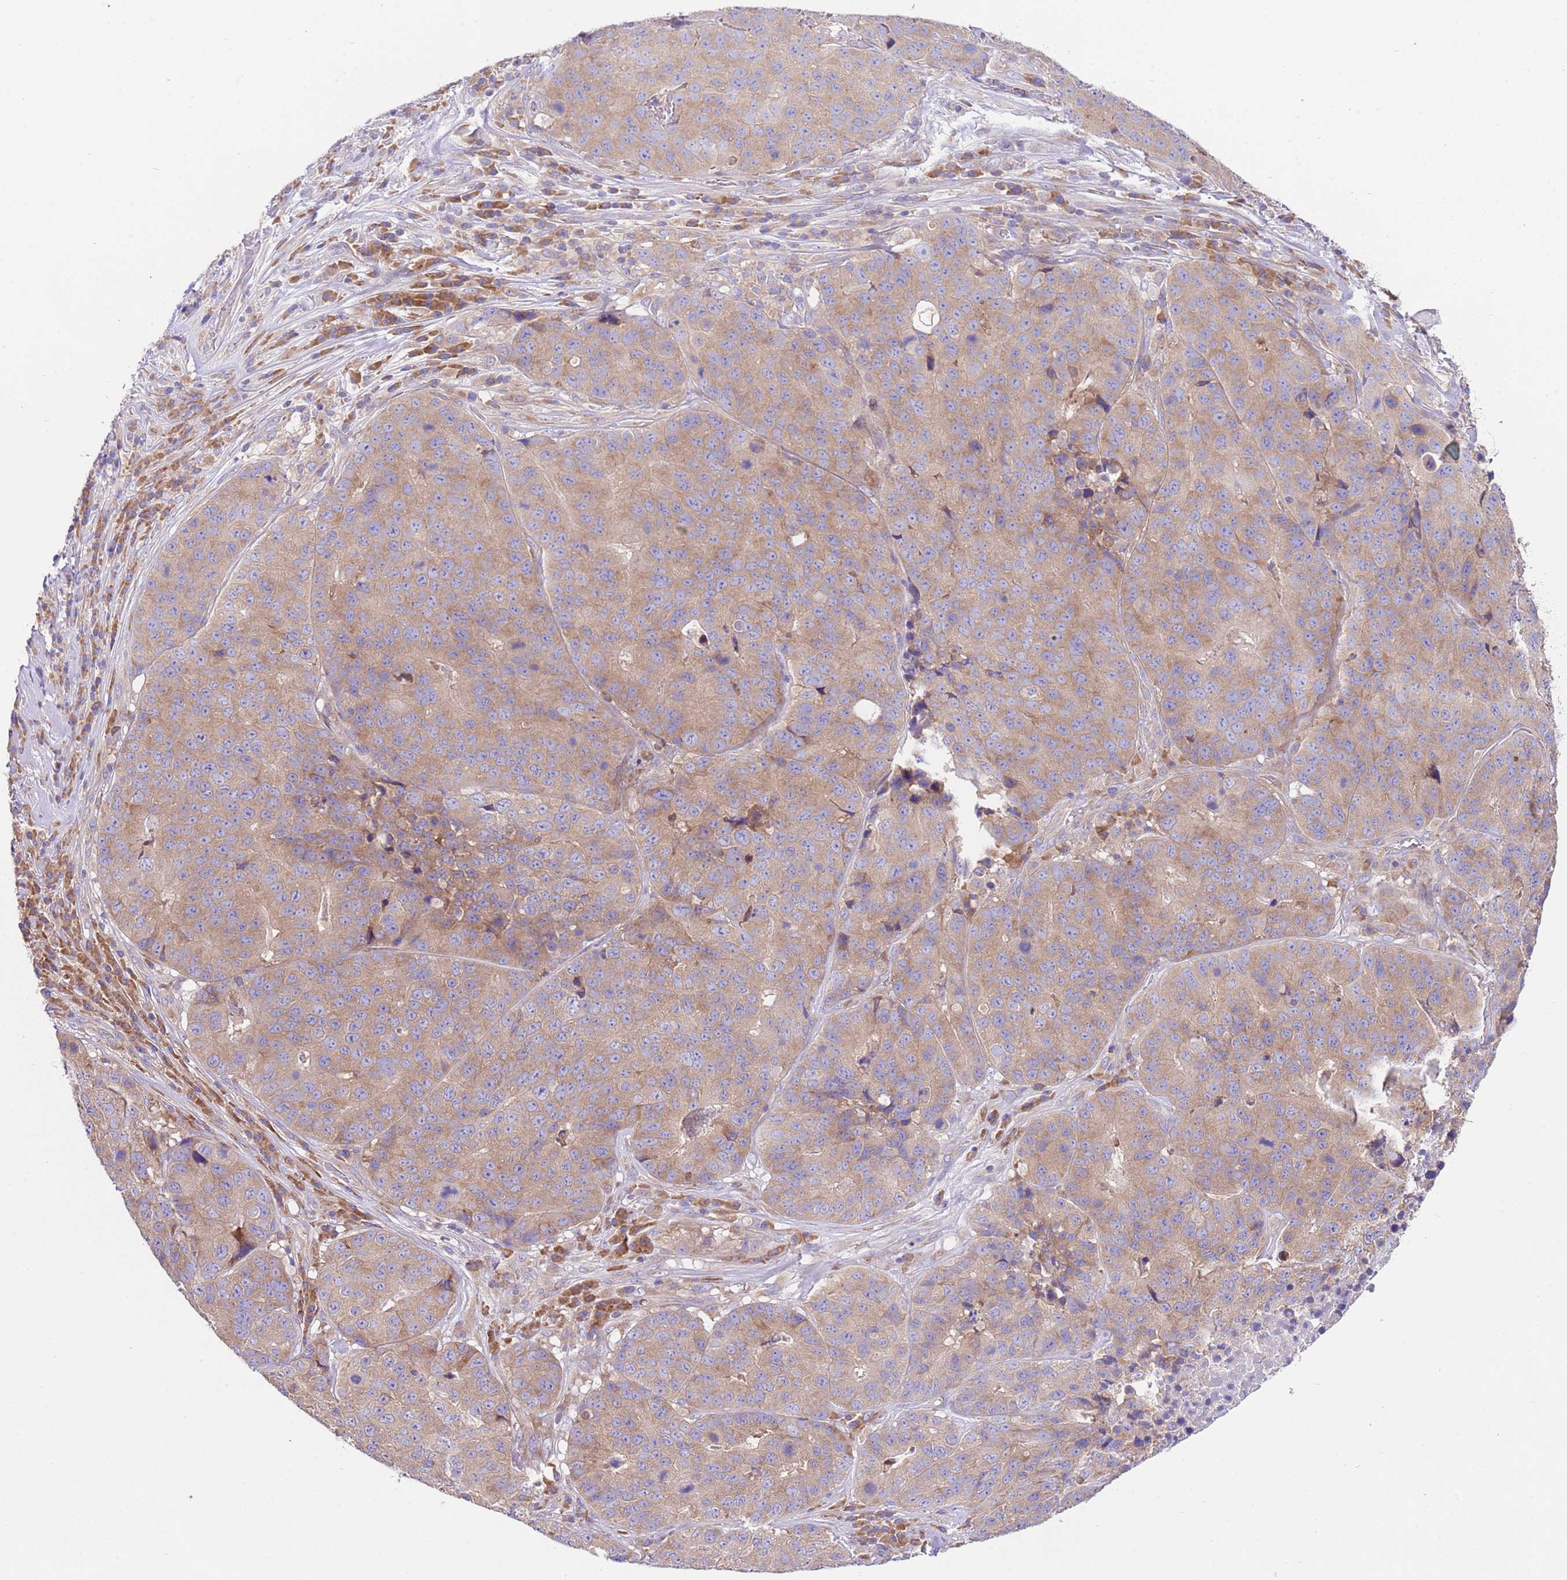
{"staining": {"intensity": "moderate", "quantity": ">75%", "location": "cytoplasmic/membranous"}, "tissue": "stomach cancer", "cell_type": "Tumor cells", "image_type": "cancer", "snomed": [{"axis": "morphology", "description": "Adenocarcinoma, NOS"}, {"axis": "topography", "description": "Stomach"}], "caption": "Immunohistochemistry image of stomach cancer stained for a protein (brown), which exhibits medium levels of moderate cytoplasmic/membranous positivity in about >75% of tumor cells.", "gene": "RPS10", "patient": {"sex": "male", "age": 71}}